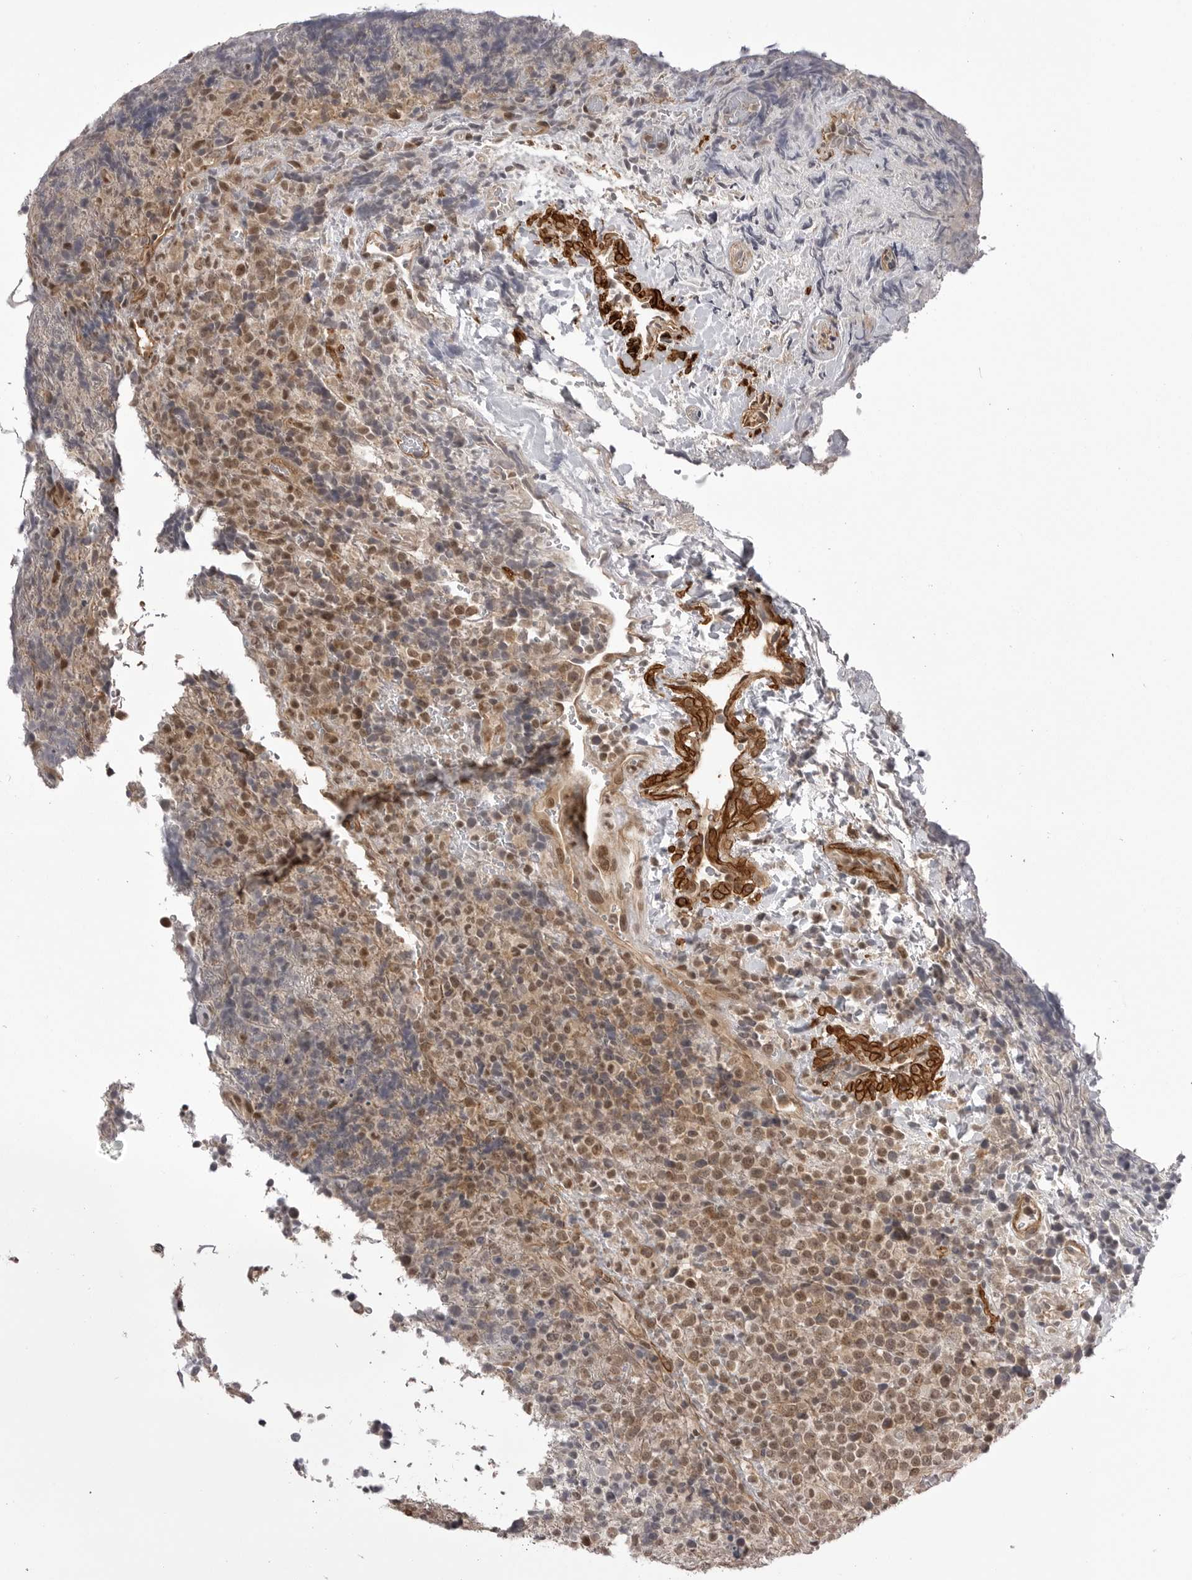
{"staining": {"intensity": "moderate", "quantity": ">75%", "location": "nuclear"}, "tissue": "lymphoma", "cell_type": "Tumor cells", "image_type": "cancer", "snomed": [{"axis": "morphology", "description": "Malignant lymphoma, non-Hodgkin's type, High grade"}, {"axis": "topography", "description": "Lymph node"}], "caption": "A medium amount of moderate nuclear positivity is appreciated in approximately >75% of tumor cells in lymphoma tissue.", "gene": "SORBS1", "patient": {"sex": "male", "age": 13}}